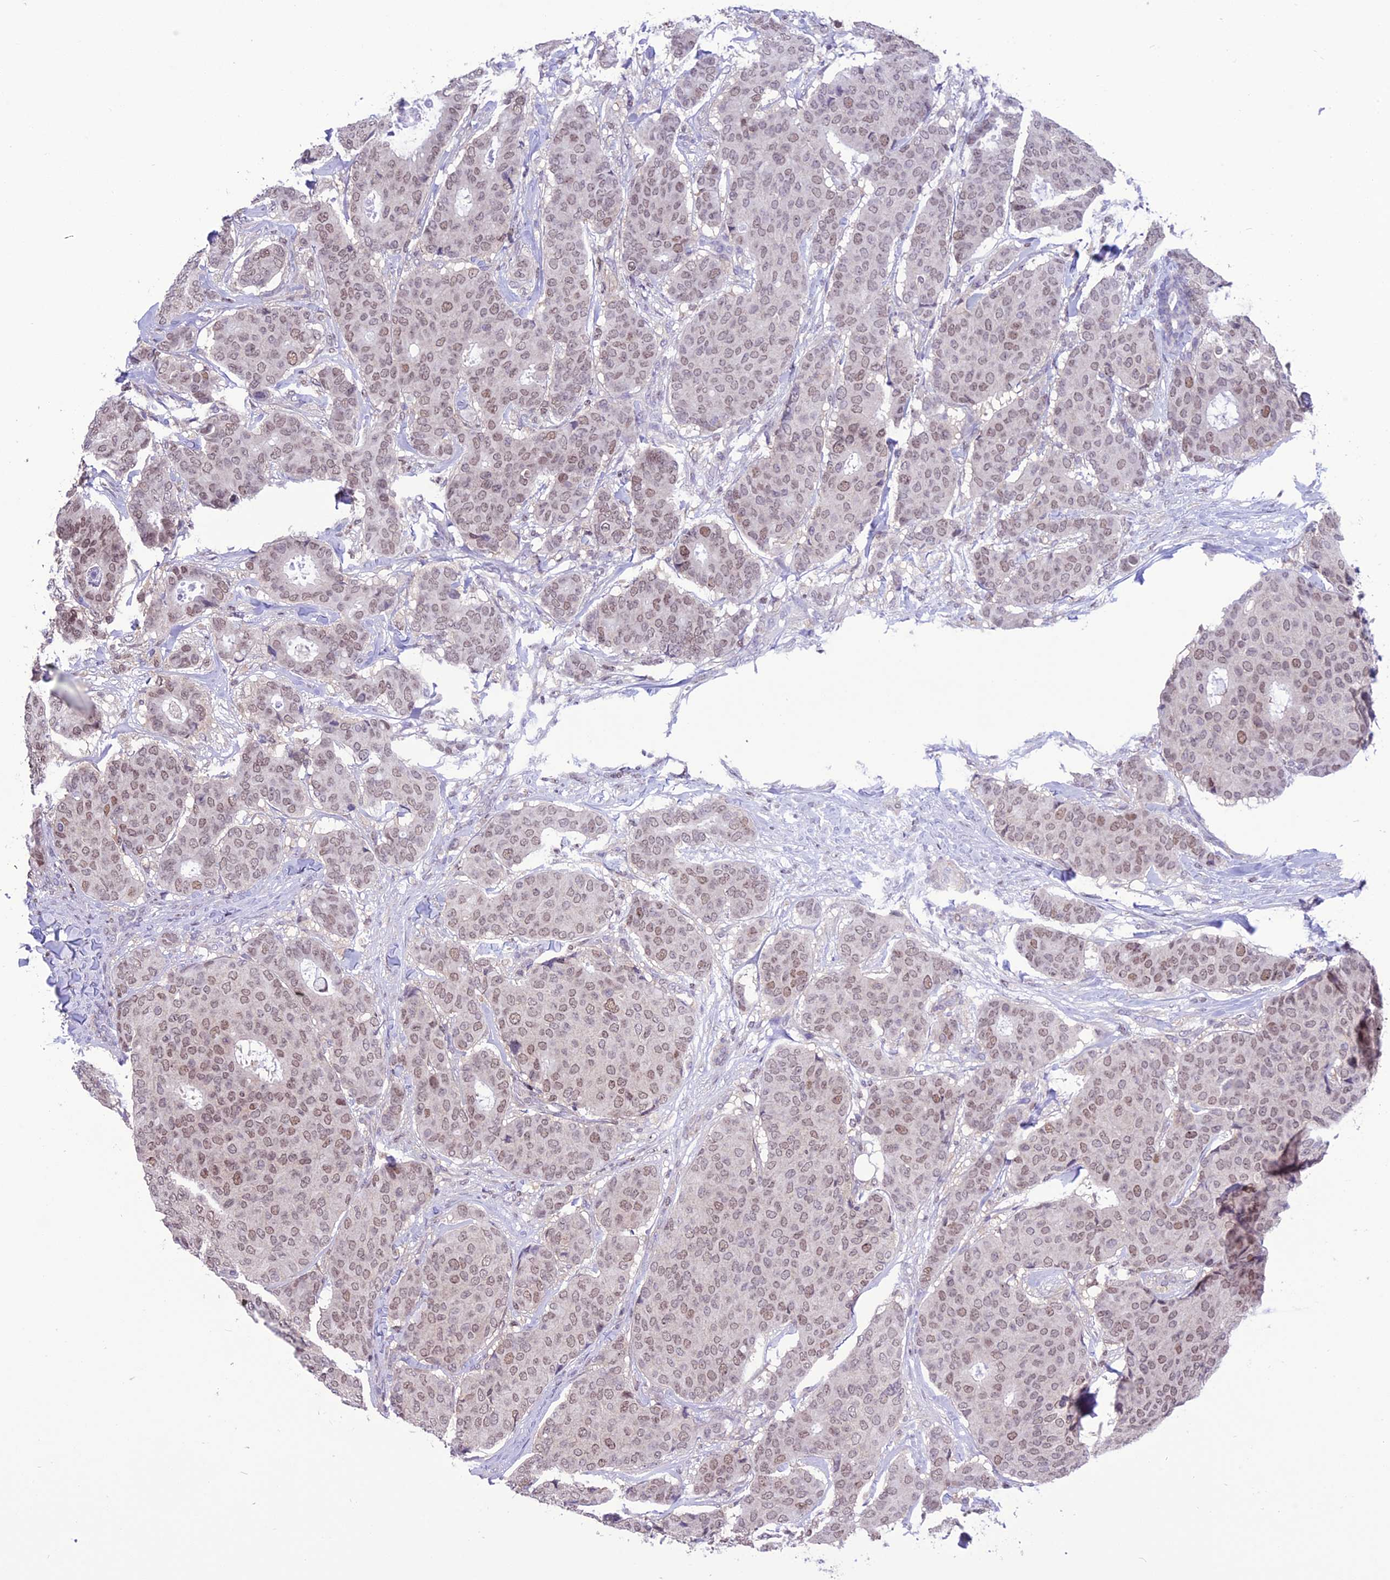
{"staining": {"intensity": "weak", "quantity": "25%-75%", "location": "nuclear"}, "tissue": "breast cancer", "cell_type": "Tumor cells", "image_type": "cancer", "snomed": [{"axis": "morphology", "description": "Duct carcinoma"}, {"axis": "topography", "description": "Breast"}], "caption": "Breast cancer (invasive ductal carcinoma) tissue reveals weak nuclear staining in approximately 25%-75% of tumor cells (Stains: DAB in brown, nuclei in blue, Microscopy: brightfield microscopy at high magnification).", "gene": "MIS12", "patient": {"sex": "female", "age": 75}}